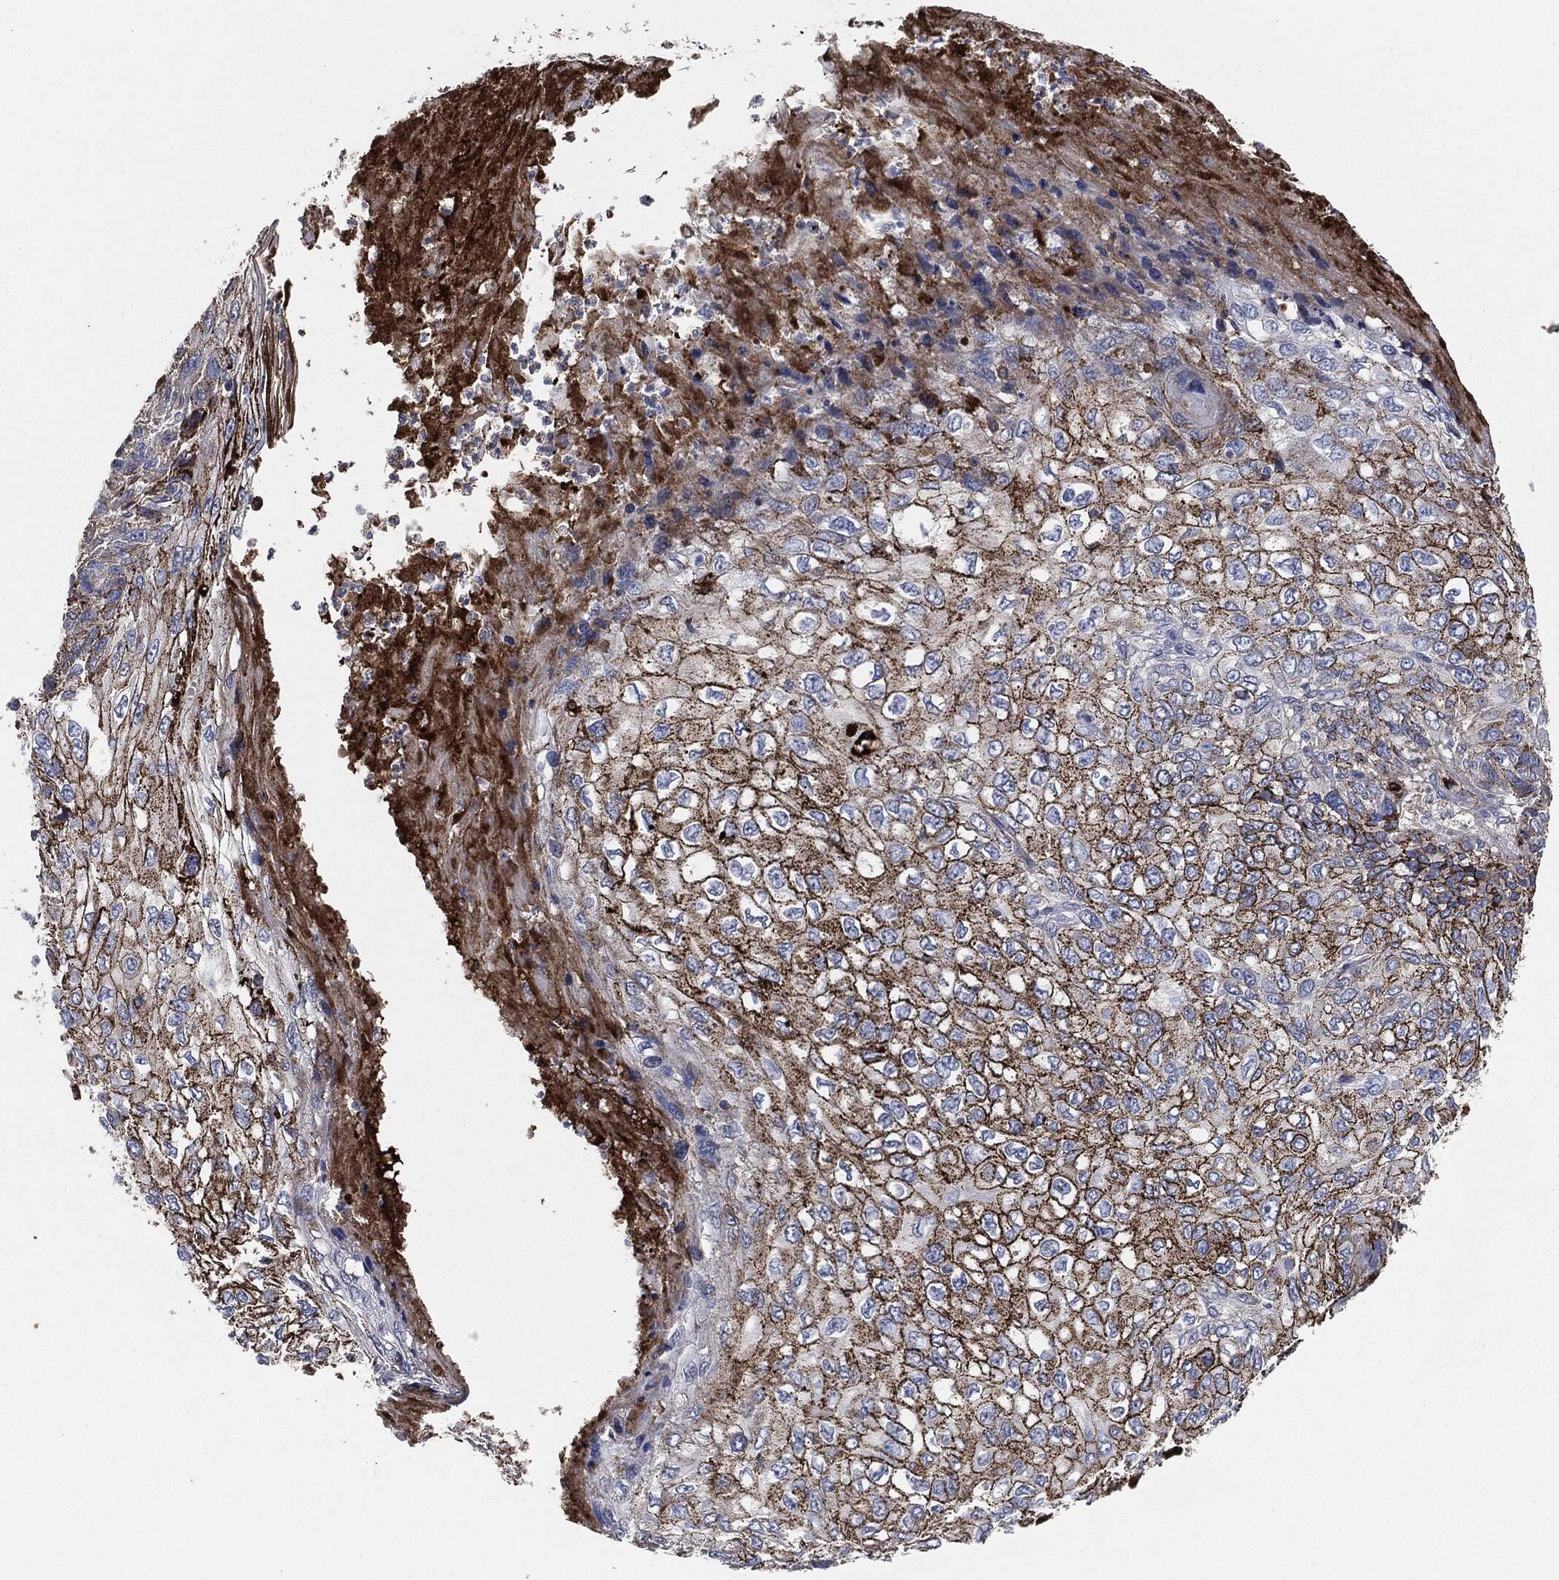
{"staining": {"intensity": "strong", "quantity": "25%-75%", "location": "cytoplasmic/membranous"}, "tissue": "skin cancer", "cell_type": "Tumor cells", "image_type": "cancer", "snomed": [{"axis": "morphology", "description": "Squamous cell carcinoma, NOS"}, {"axis": "topography", "description": "Skin"}], "caption": "A histopathology image of skin cancer (squamous cell carcinoma) stained for a protein reveals strong cytoplasmic/membranous brown staining in tumor cells.", "gene": "APOB", "patient": {"sex": "male", "age": 92}}